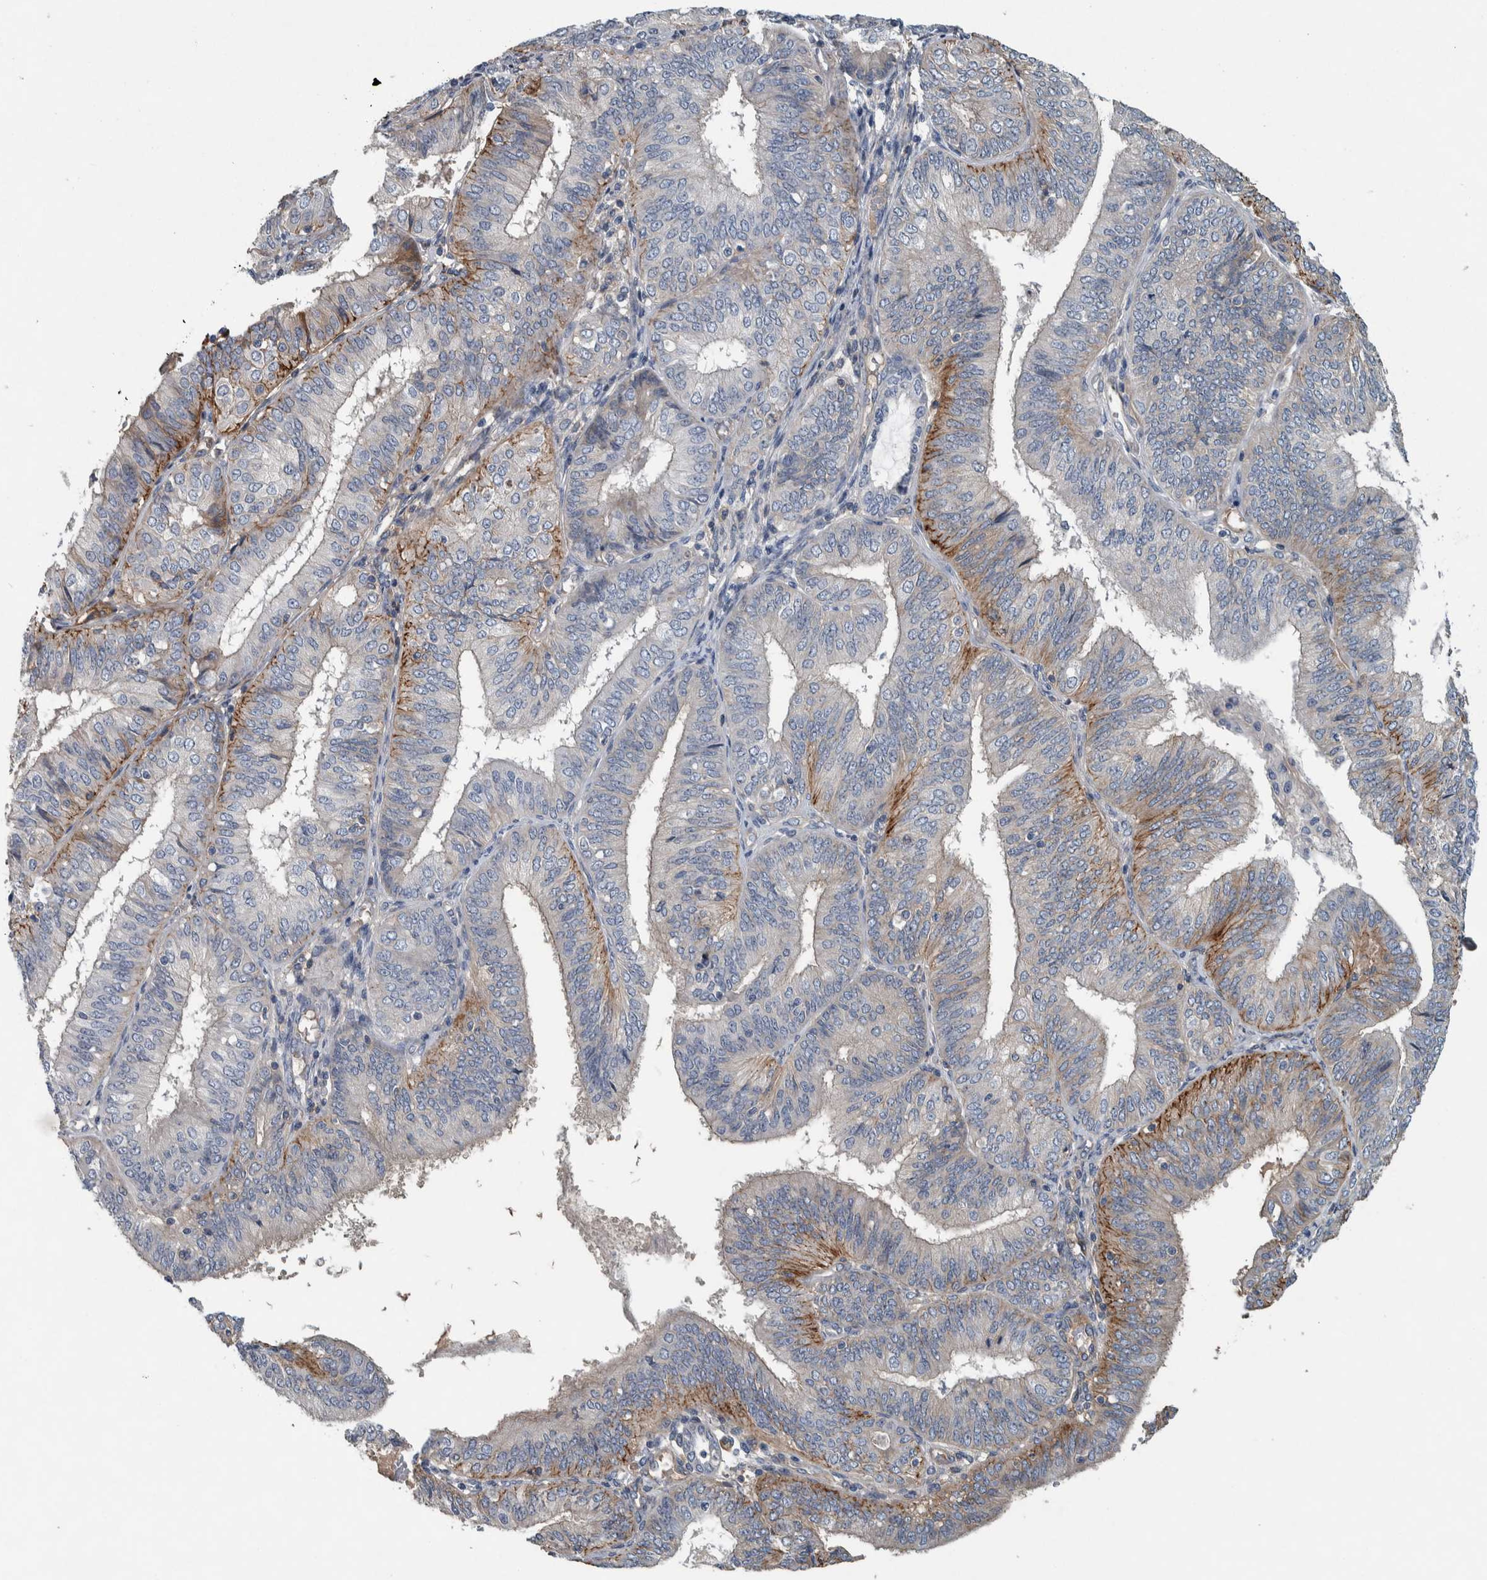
{"staining": {"intensity": "moderate", "quantity": "<25%", "location": "cytoplasmic/membranous"}, "tissue": "endometrial cancer", "cell_type": "Tumor cells", "image_type": "cancer", "snomed": [{"axis": "morphology", "description": "Adenocarcinoma, NOS"}, {"axis": "topography", "description": "Endometrium"}], "caption": "Tumor cells show low levels of moderate cytoplasmic/membranous expression in approximately <25% of cells in adenocarcinoma (endometrial).", "gene": "SERPINC1", "patient": {"sex": "female", "age": 58}}